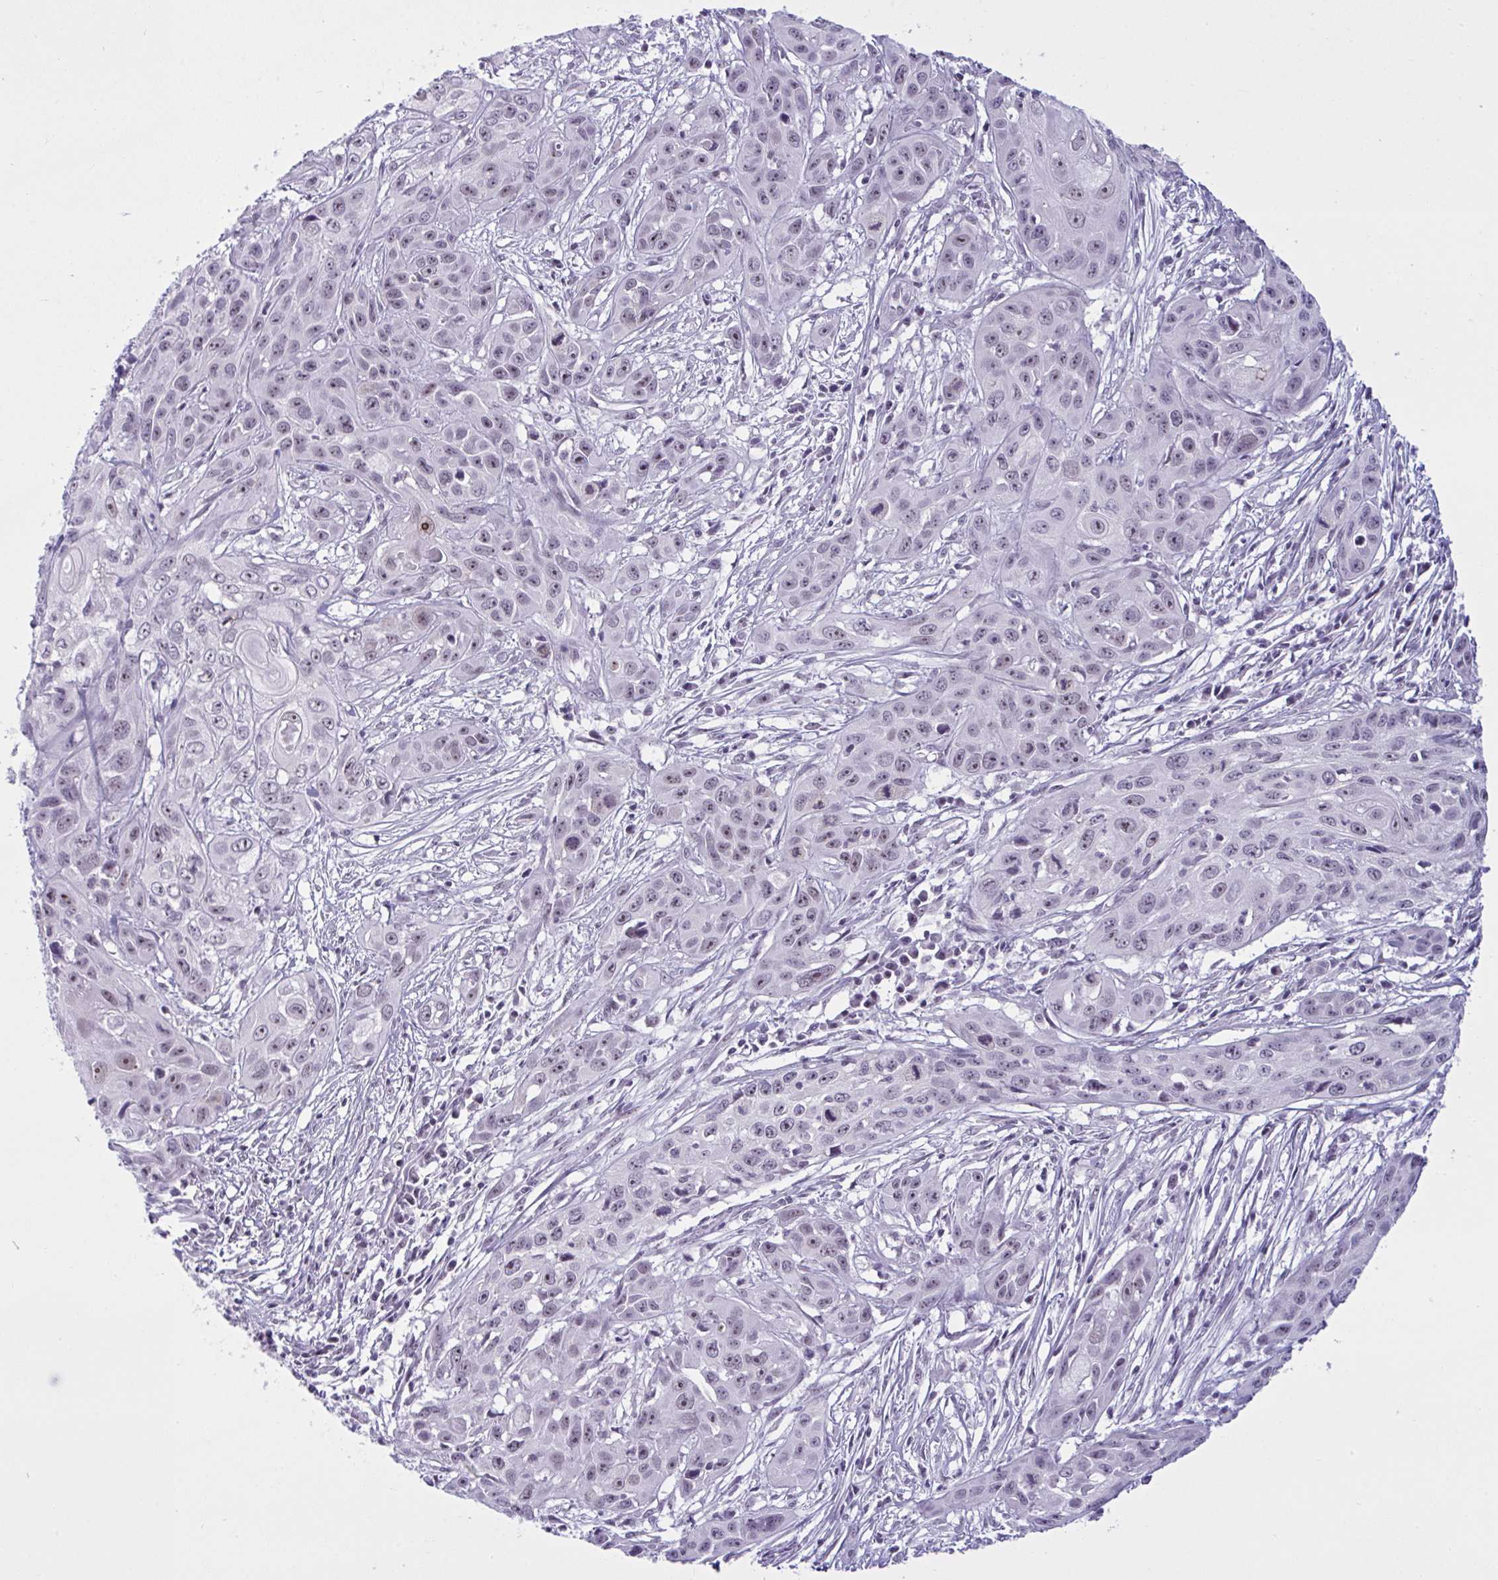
{"staining": {"intensity": "weak", "quantity": "25%-75%", "location": "nuclear"}, "tissue": "skin cancer", "cell_type": "Tumor cells", "image_type": "cancer", "snomed": [{"axis": "morphology", "description": "Squamous cell carcinoma, NOS"}, {"axis": "topography", "description": "Skin"}, {"axis": "topography", "description": "Vulva"}], "caption": "There is low levels of weak nuclear staining in tumor cells of skin cancer, as demonstrated by immunohistochemical staining (brown color).", "gene": "TGM6", "patient": {"sex": "female", "age": 83}}